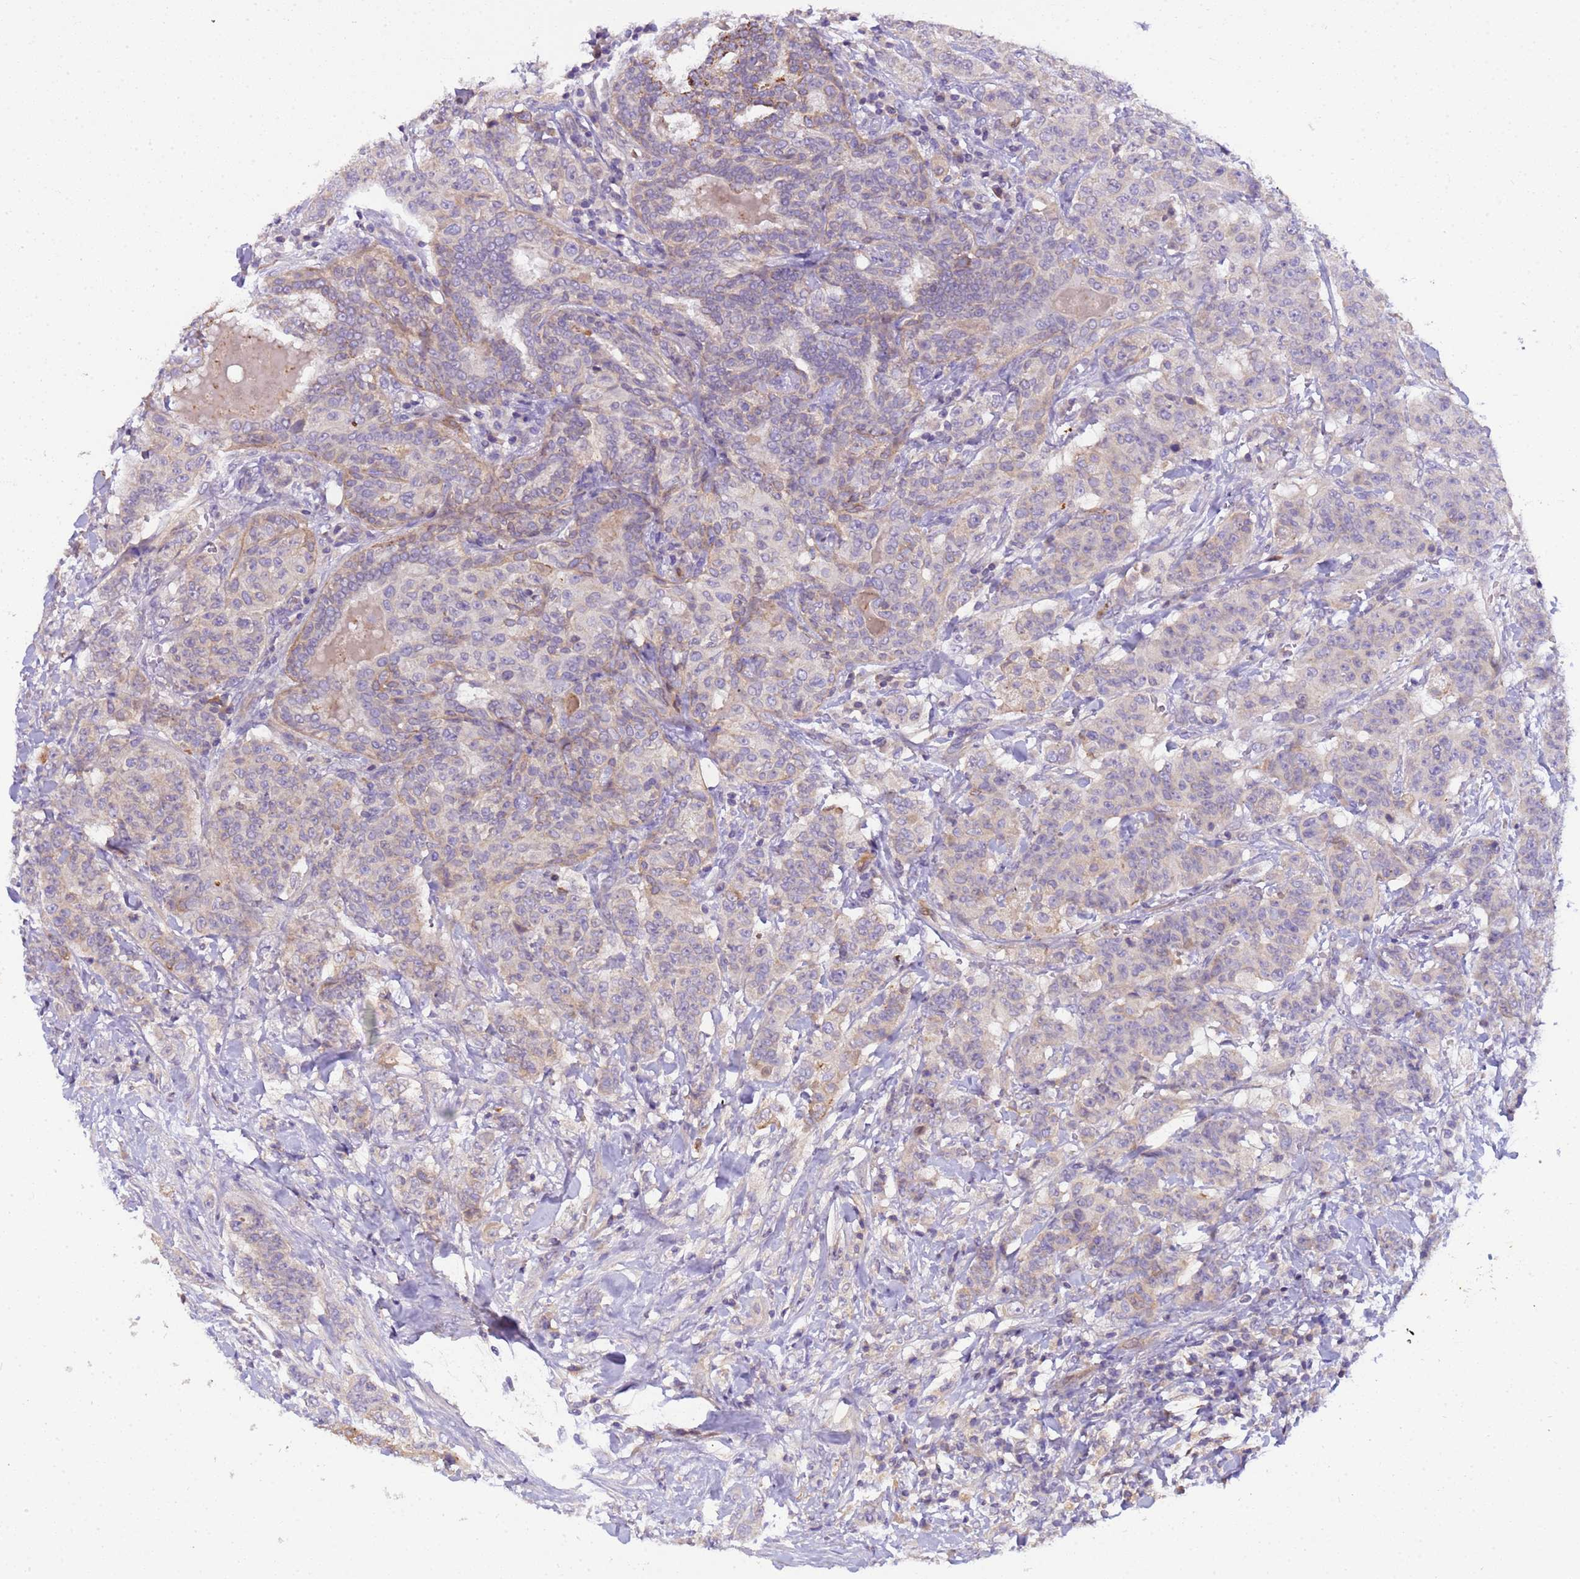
{"staining": {"intensity": "negative", "quantity": "none", "location": "none"}, "tissue": "breast cancer", "cell_type": "Tumor cells", "image_type": "cancer", "snomed": [{"axis": "morphology", "description": "Duct carcinoma"}, {"axis": "topography", "description": "Breast"}], "caption": "Tumor cells are negative for protein expression in human breast cancer (invasive ductal carcinoma). (DAB immunohistochemistry visualized using brightfield microscopy, high magnification).", "gene": "PLCXD3", "patient": {"sex": "female", "age": 40}}